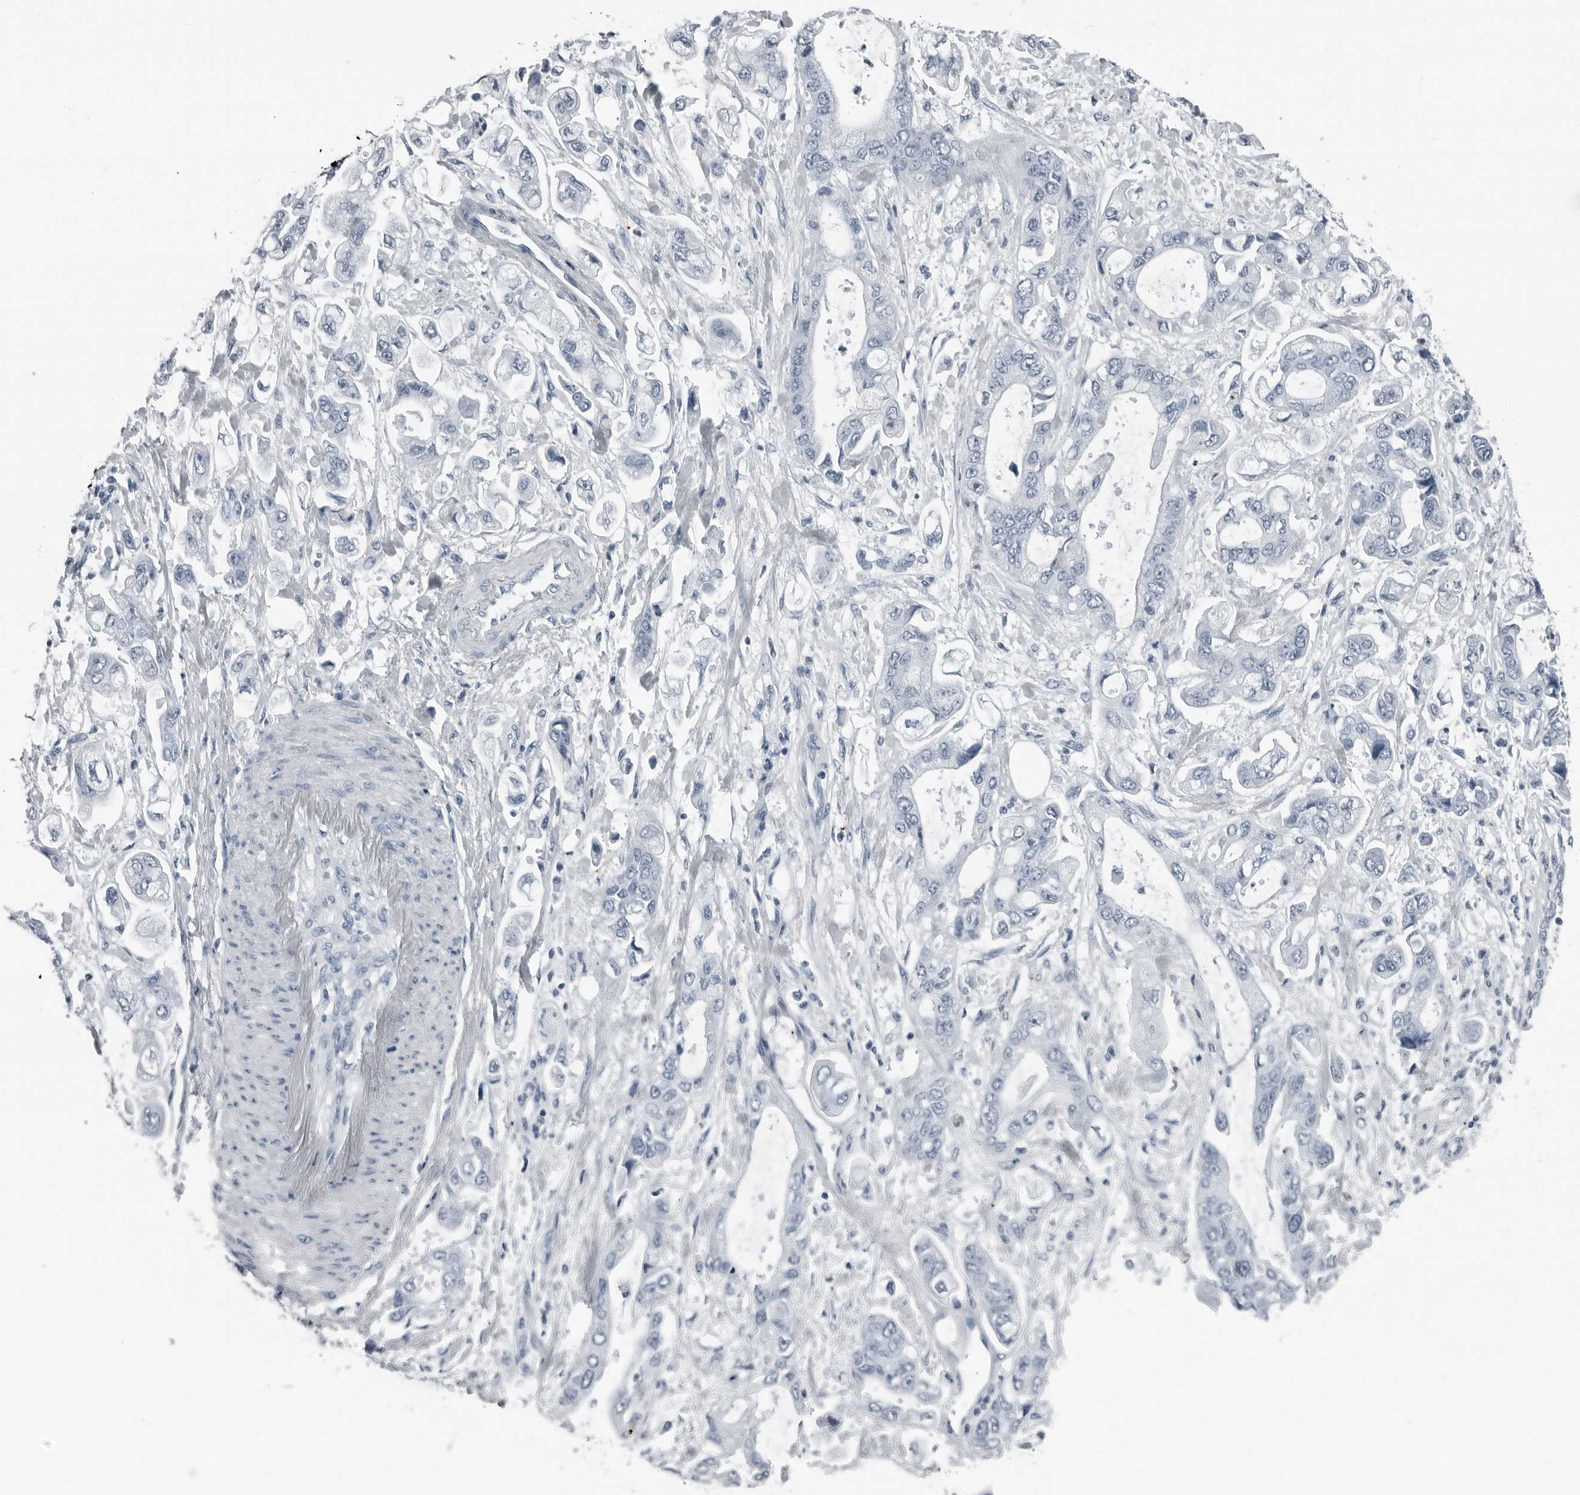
{"staining": {"intensity": "negative", "quantity": "none", "location": "none"}, "tissue": "stomach cancer", "cell_type": "Tumor cells", "image_type": "cancer", "snomed": [{"axis": "morphology", "description": "Normal tissue, NOS"}, {"axis": "morphology", "description": "Adenocarcinoma, NOS"}, {"axis": "topography", "description": "Stomach"}], "caption": "Adenocarcinoma (stomach) was stained to show a protein in brown. There is no significant staining in tumor cells.", "gene": "PRSS1", "patient": {"sex": "male", "age": 62}}